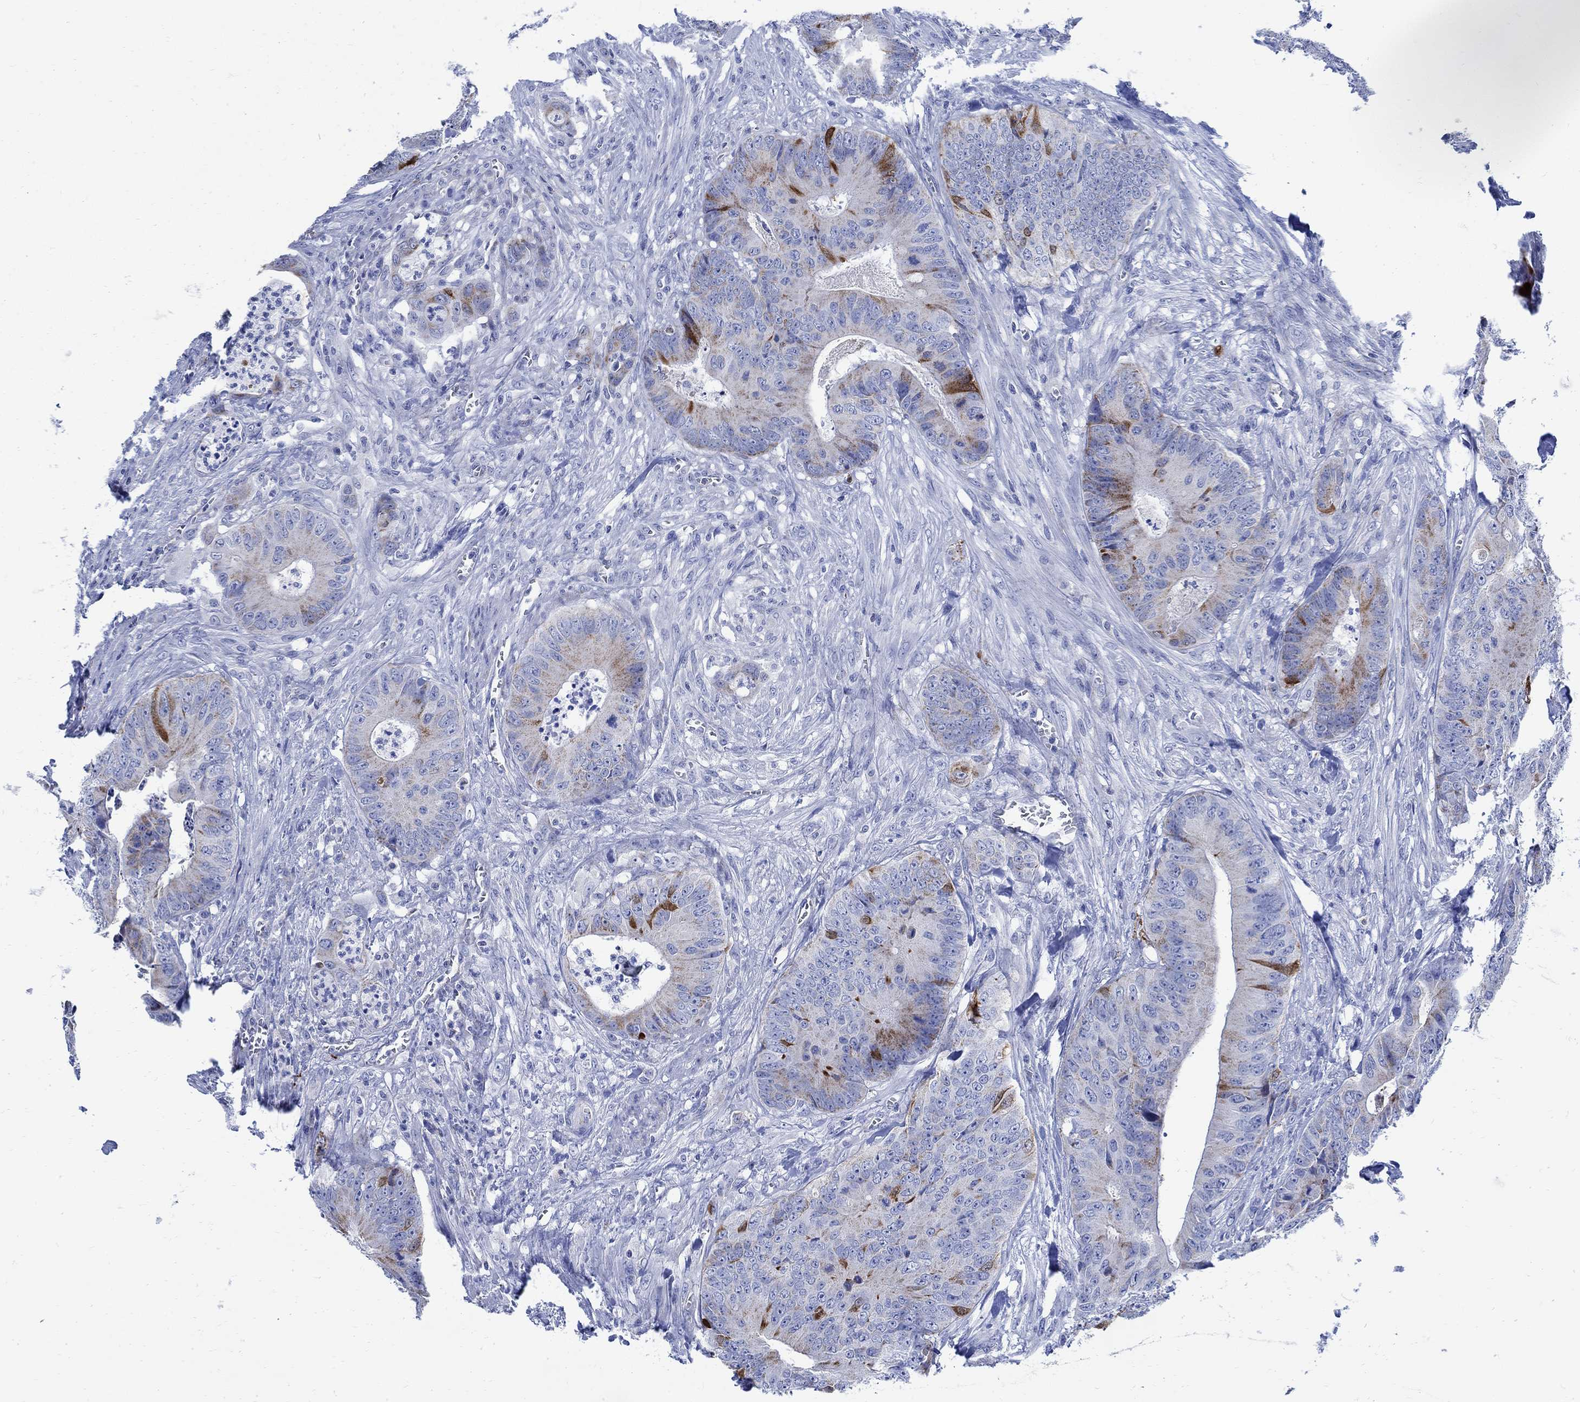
{"staining": {"intensity": "strong", "quantity": "<25%", "location": "cytoplasmic/membranous"}, "tissue": "colorectal cancer", "cell_type": "Tumor cells", "image_type": "cancer", "snomed": [{"axis": "morphology", "description": "Adenocarcinoma, NOS"}, {"axis": "topography", "description": "Colon"}], "caption": "Immunohistochemistry of human colorectal adenocarcinoma exhibits medium levels of strong cytoplasmic/membranous staining in approximately <25% of tumor cells.", "gene": "CPLX2", "patient": {"sex": "male", "age": 84}}